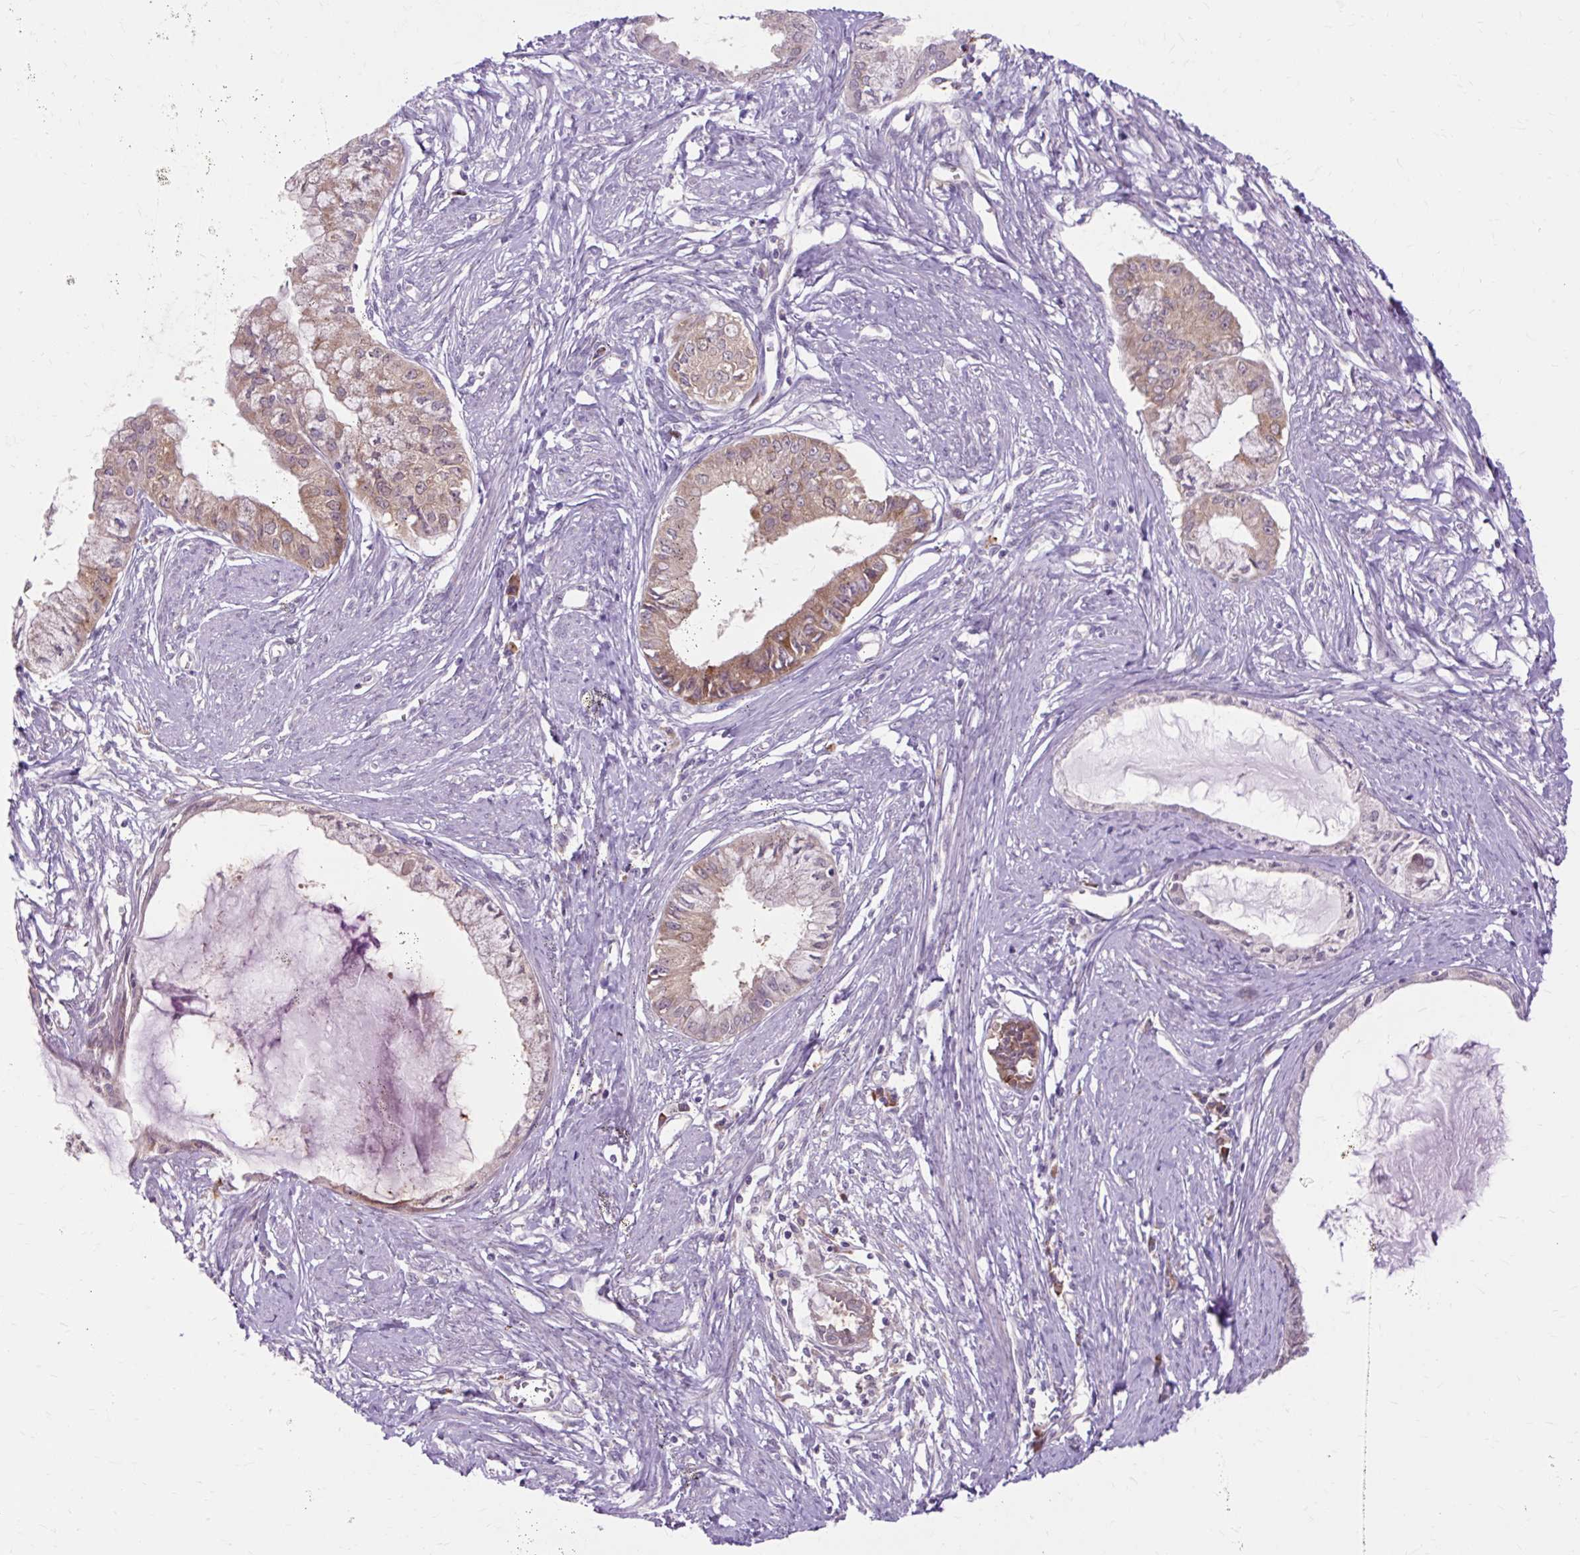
{"staining": {"intensity": "moderate", "quantity": "25%-75%", "location": "cytoplasmic/membranous"}, "tissue": "endometrial cancer", "cell_type": "Tumor cells", "image_type": "cancer", "snomed": [{"axis": "morphology", "description": "Adenocarcinoma, NOS"}, {"axis": "topography", "description": "Endometrium"}], "caption": "About 25%-75% of tumor cells in endometrial cancer reveal moderate cytoplasmic/membranous protein staining as visualized by brown immunohistochemical staining.", "gene": "GEMIN2", "patient": {"sex": "female", "age": 76}}